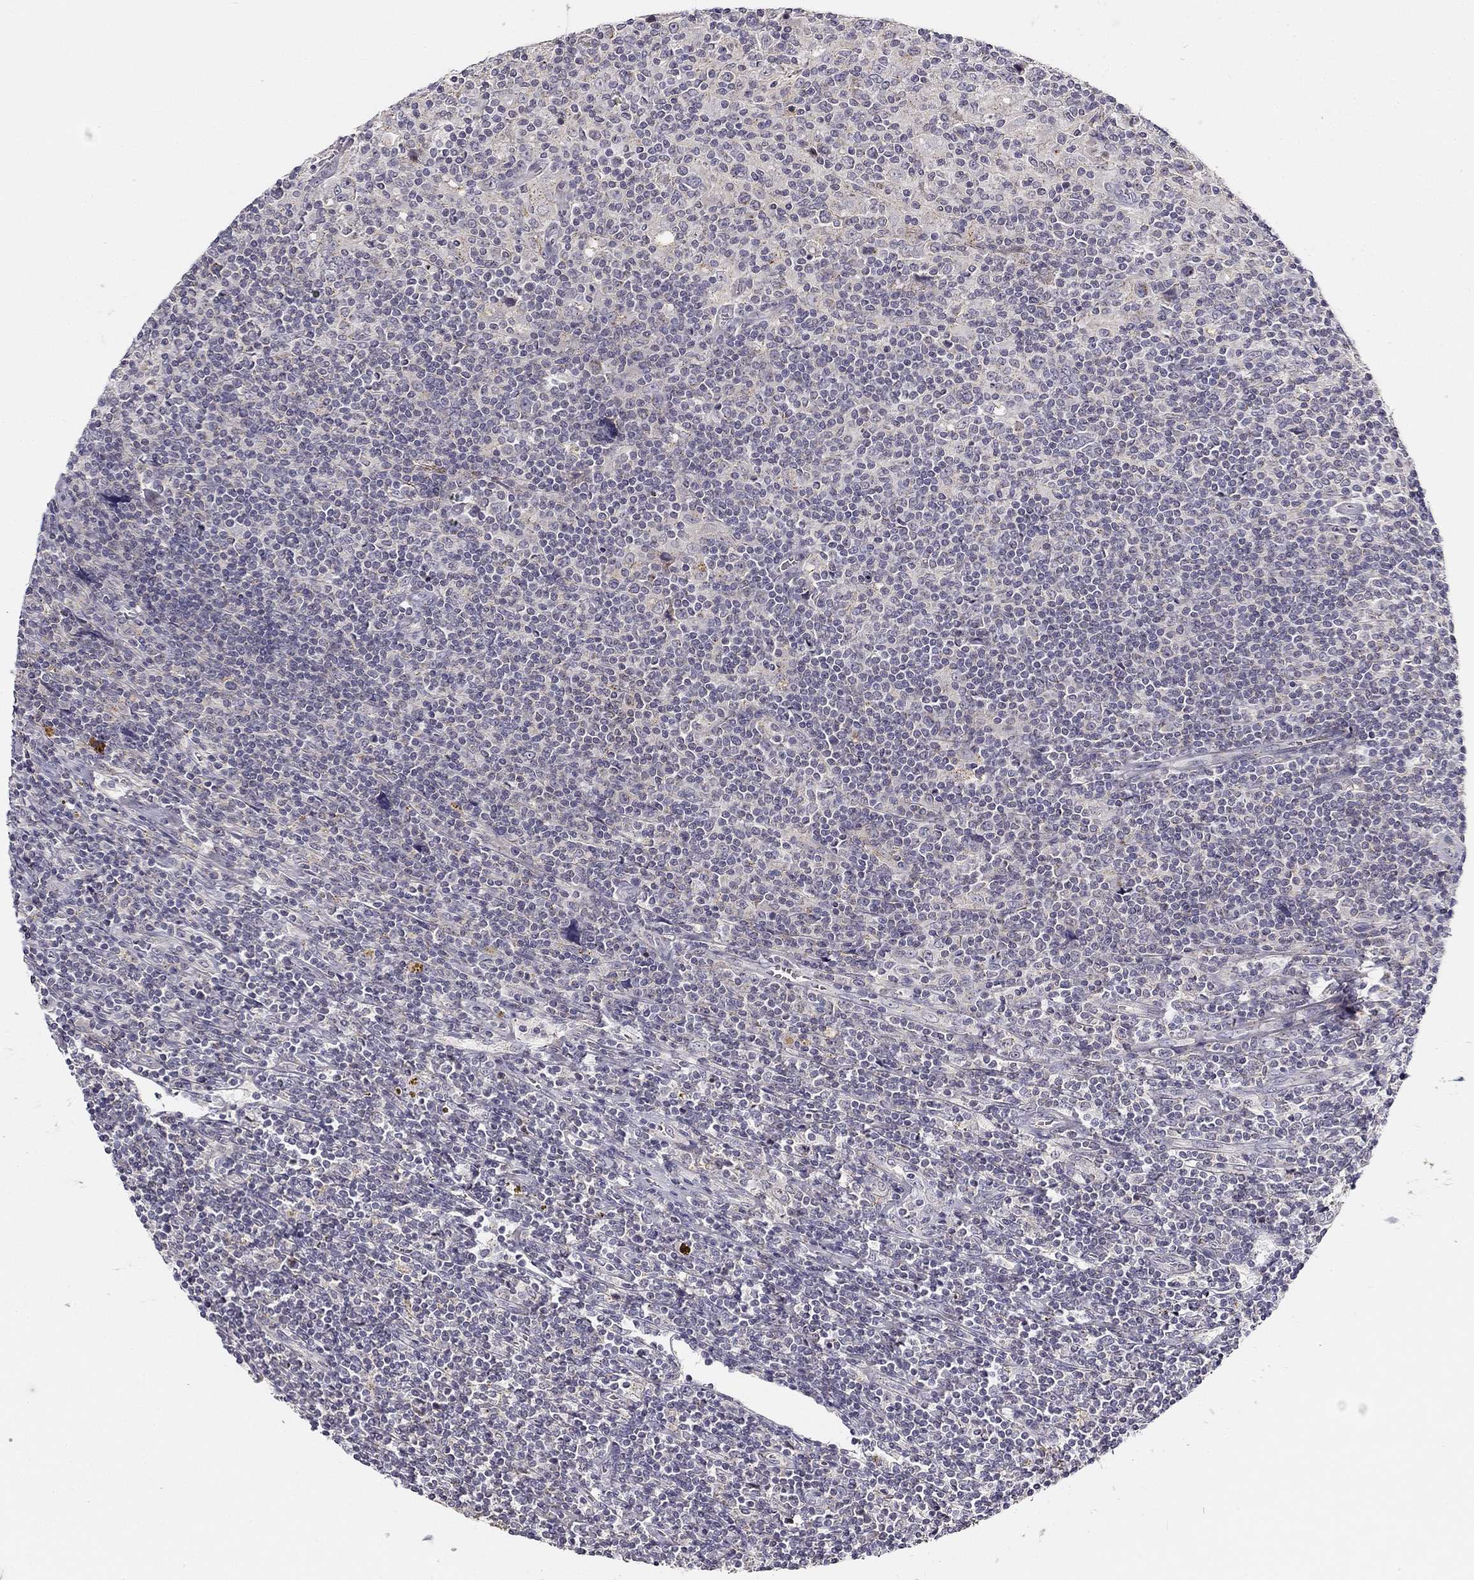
{"staining": {"intensity": "negative", "quantity": "none", "location": "none"}, "tissue": "lymphoma", "cell_type": "Tumor cells", "image_type": "cancer", "snomed": [{"axis": "morphology", "description": "Hodgkin's disease, NOS"}, {"axis": "topography", "description": "Lymph node"}], "caption": "Tumor cells show no significant positivity in lymphoma.", "gene": "CNR1", "patient": {"sex": "male", "age": 40}}